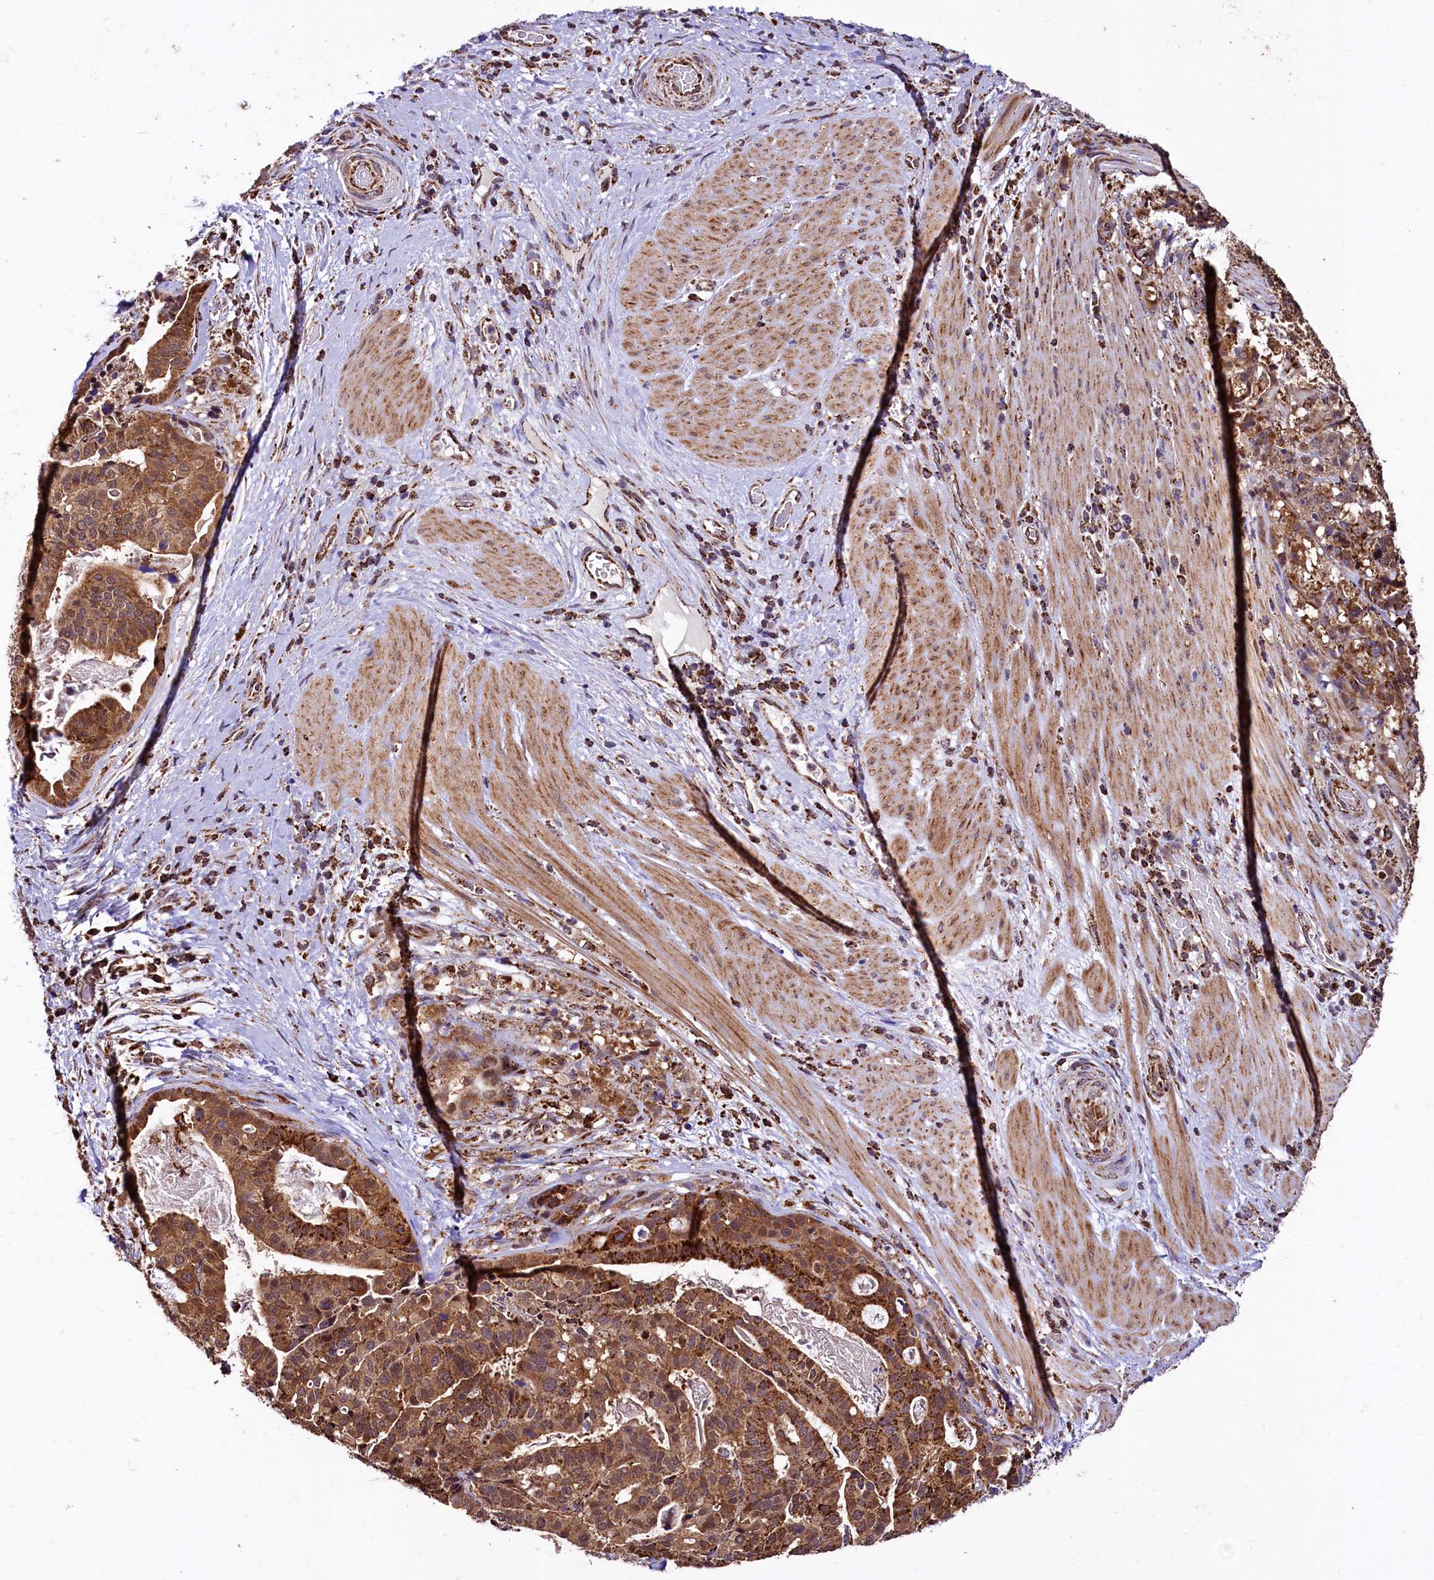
{"staining": {"intensity": "moderate", "quantity": ">75%", "location": "cytoplasmic/membranous"}, "tissue": "stomach cancer", "cell_type": "Tumor cells", "image_type": "cancer", "snomed": [{"axis": "morphology", "description": "Adenocarcinoma, NOS"}, {"axis": "topography", "description": "Stomach"}], "caption": "Immunohistochemistry (IHC) (DAB) staining of stomach adenocarcinoma reveals moderate cytoplasmic/membranous protein positivity in approximately >75% of tumor cells.", "gene": "KLC2", "patient": {"sex": "male", "age": 48}}